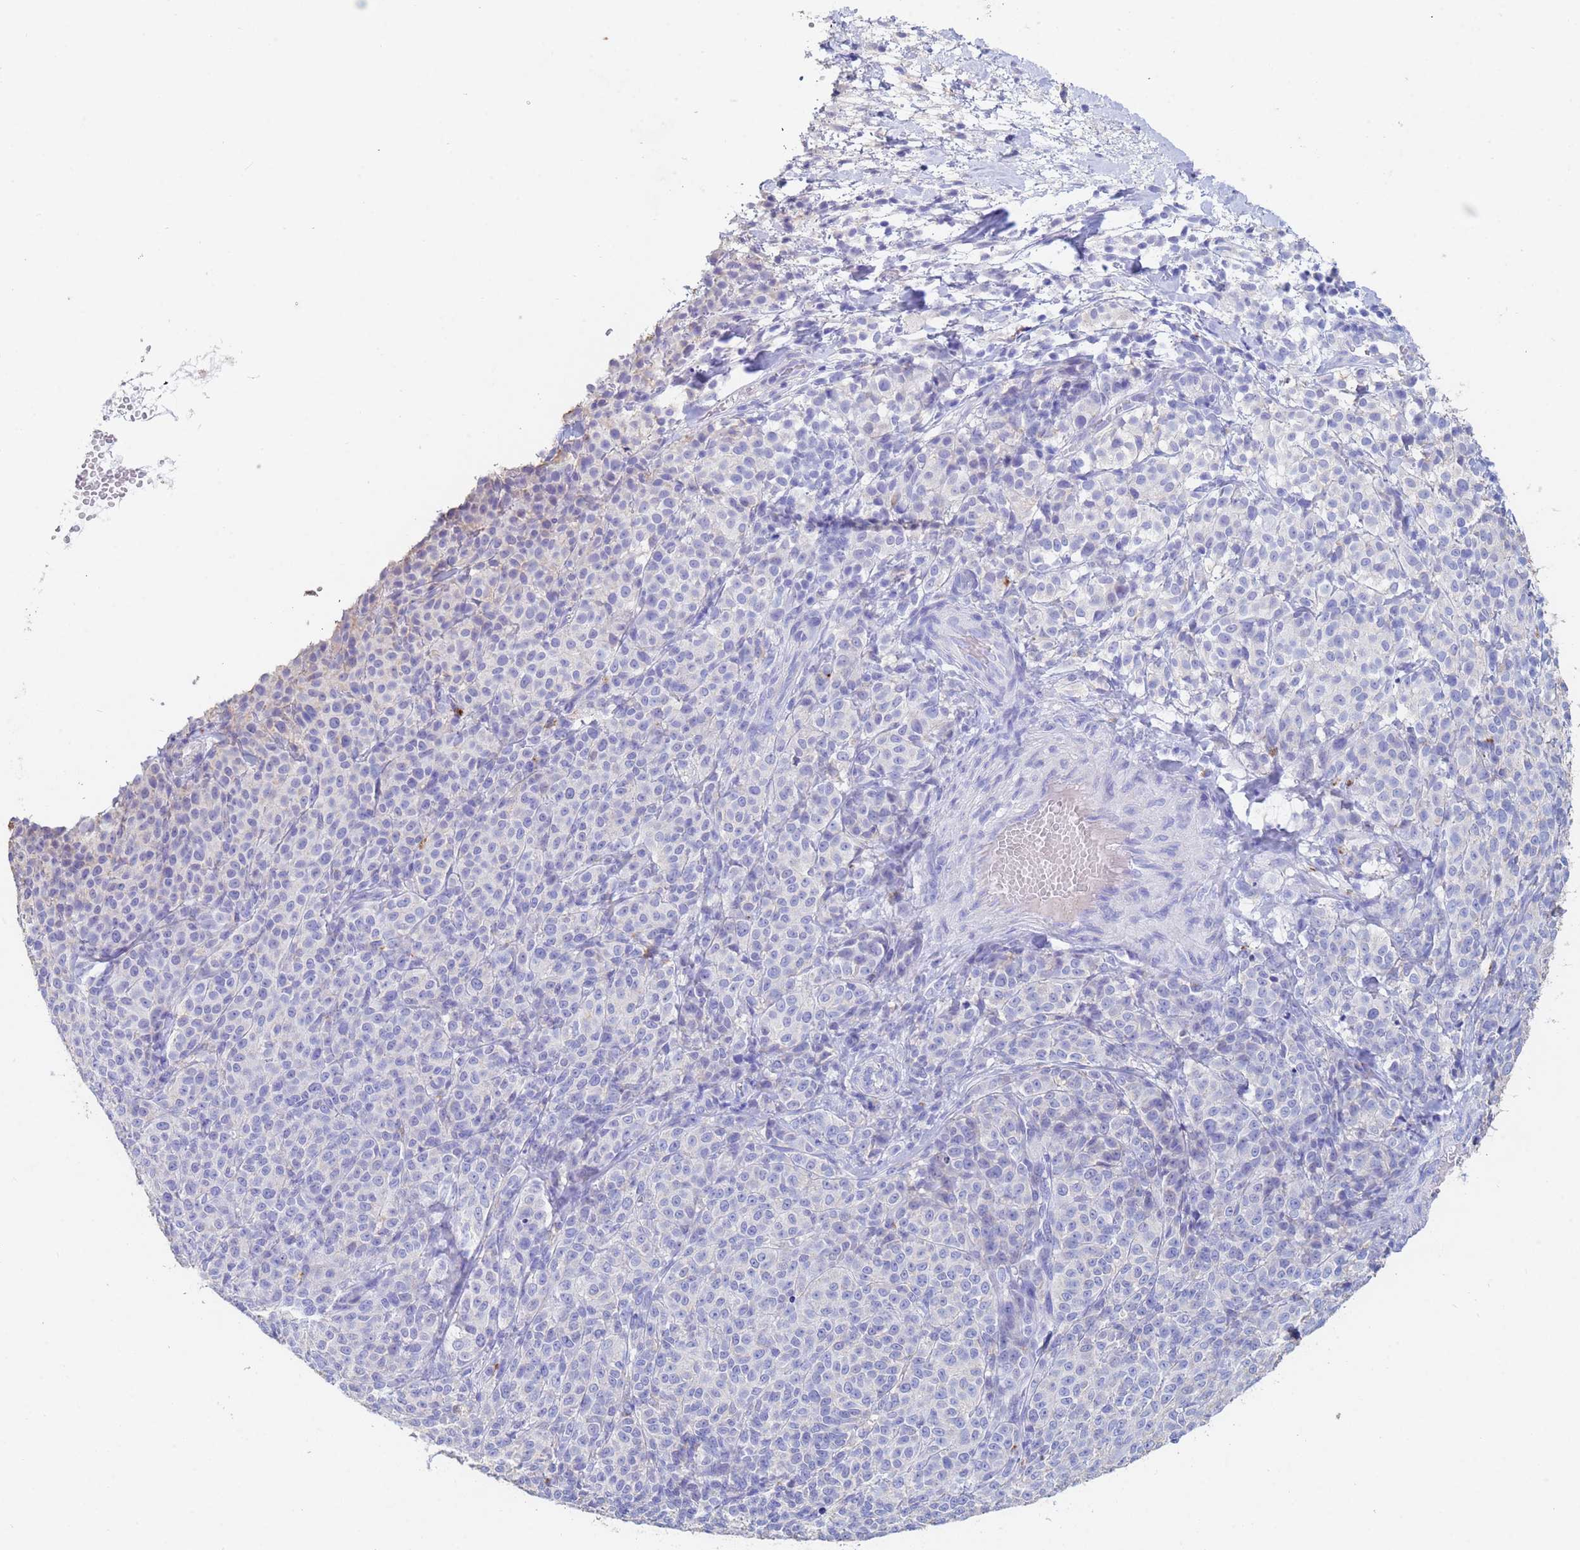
{"staining": {"intensity": "negative", "quantity": "none", "location": "none"}, "tissue": "melanoma", "cell_type": "Tumor cells", "image_type": "cancer", "snomed": [{"axis": "morphology", "description": "Normal tissue, NOS"}, {"axis": "morphology", "description": "Malignant melanoma, NOS"}, {"axis": "topography", "description": "Skin"}], "caption": "High power microscopy micrograph of an immunohistochemistry (IHC) micrograph of malignant melanoma, revealing no significant positivity in tumor cells.", "gene": "CSTB", "patient": {"sex": "female", "age": 34}}